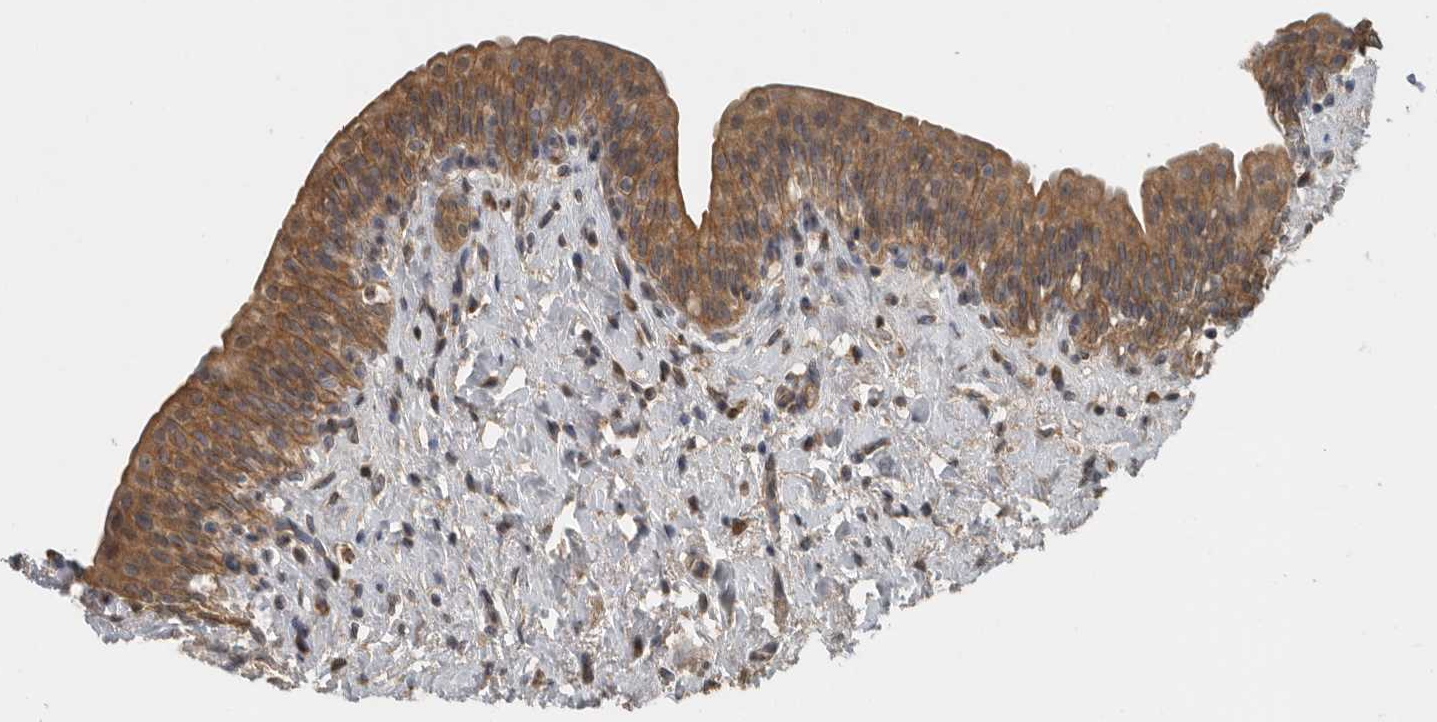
{"staining": {"intensity": "moderate", "quantity": ">75%", "location": "cytoplasmic/membranous"}, "tissue": "urinary bladder", "cell_type": "Urothelial cells", "image_type": "normal", "snomed": [{"axis": "morphology", "description": "Normal tissue, NOS"}, {"axis": "topography", "description": "Urinary bladder"}], "caption": "Immunohistochemistry image of benign urinary bladder stained for a protein (brown), which reveals medium levels of moderate cytoplasmic/membranous expression in approximately >75% of urothelial cells.", "gene": "AFAP1", "patient": {"sex": "male", "age": 83}}